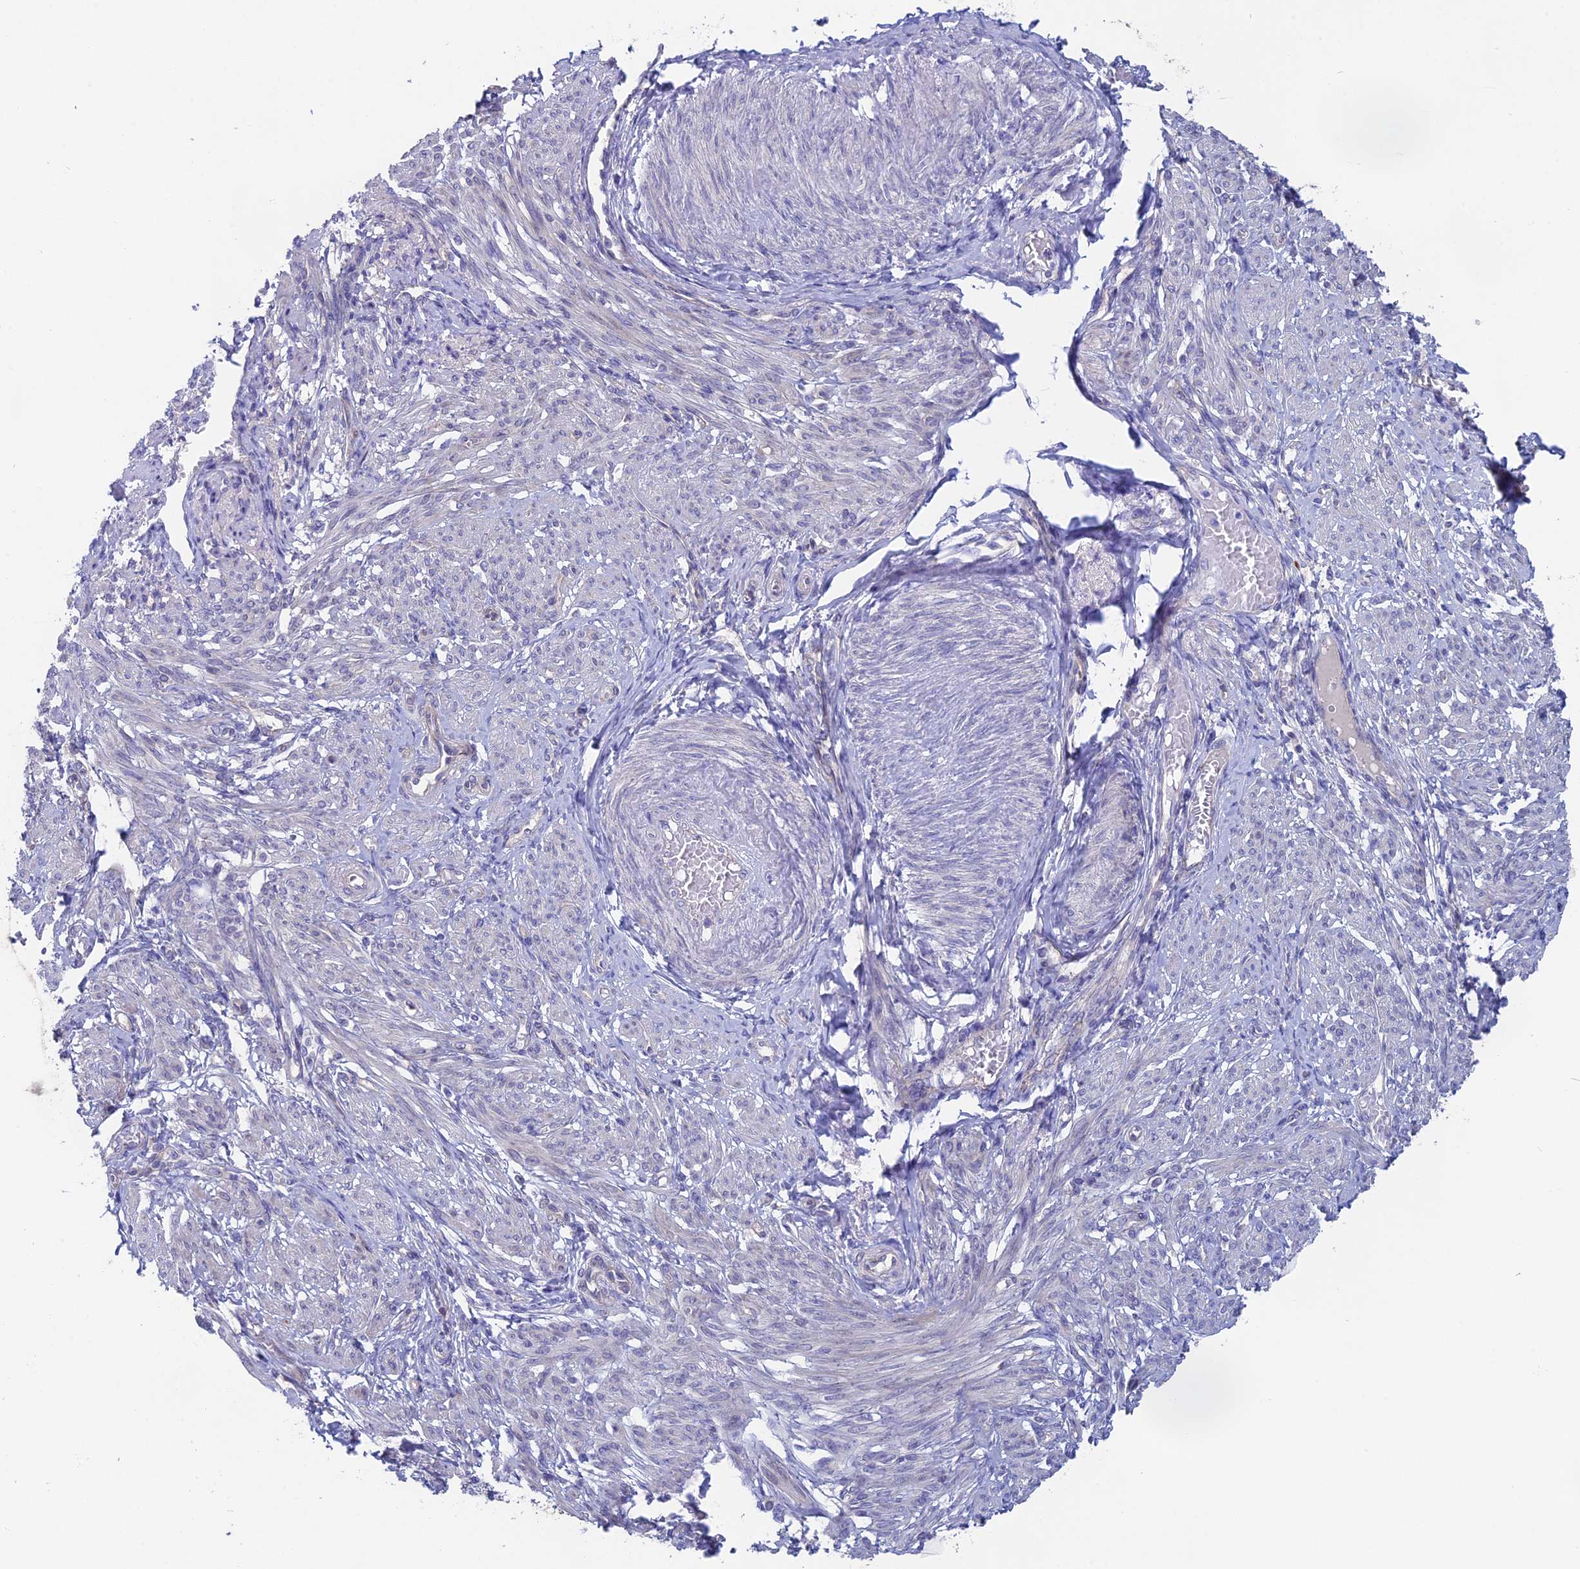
{"staining": {"intensity": "negative", "quantity": "none", "location": "none"}, "tissue": "smooth muscle", "cell_type": "Smooth muscle cells", "image_type": "normal", "snomed": [{"axis": "morphology", "description": "Normal tissue, NOS"}, {"axis": "topography", "description": "Smooth muscle"}], "caption": "Immunohistochemical staining of unremarkable smooth muscle demonstrates no significant expression in smooth muscle cells. (DAB (3,3'-diaminobenzidine) immunohistochemistry visualized using brightfield microscopy, high magnification).", "gene": "TENT4B", "patient": {"sex": "female", "age": 39}}